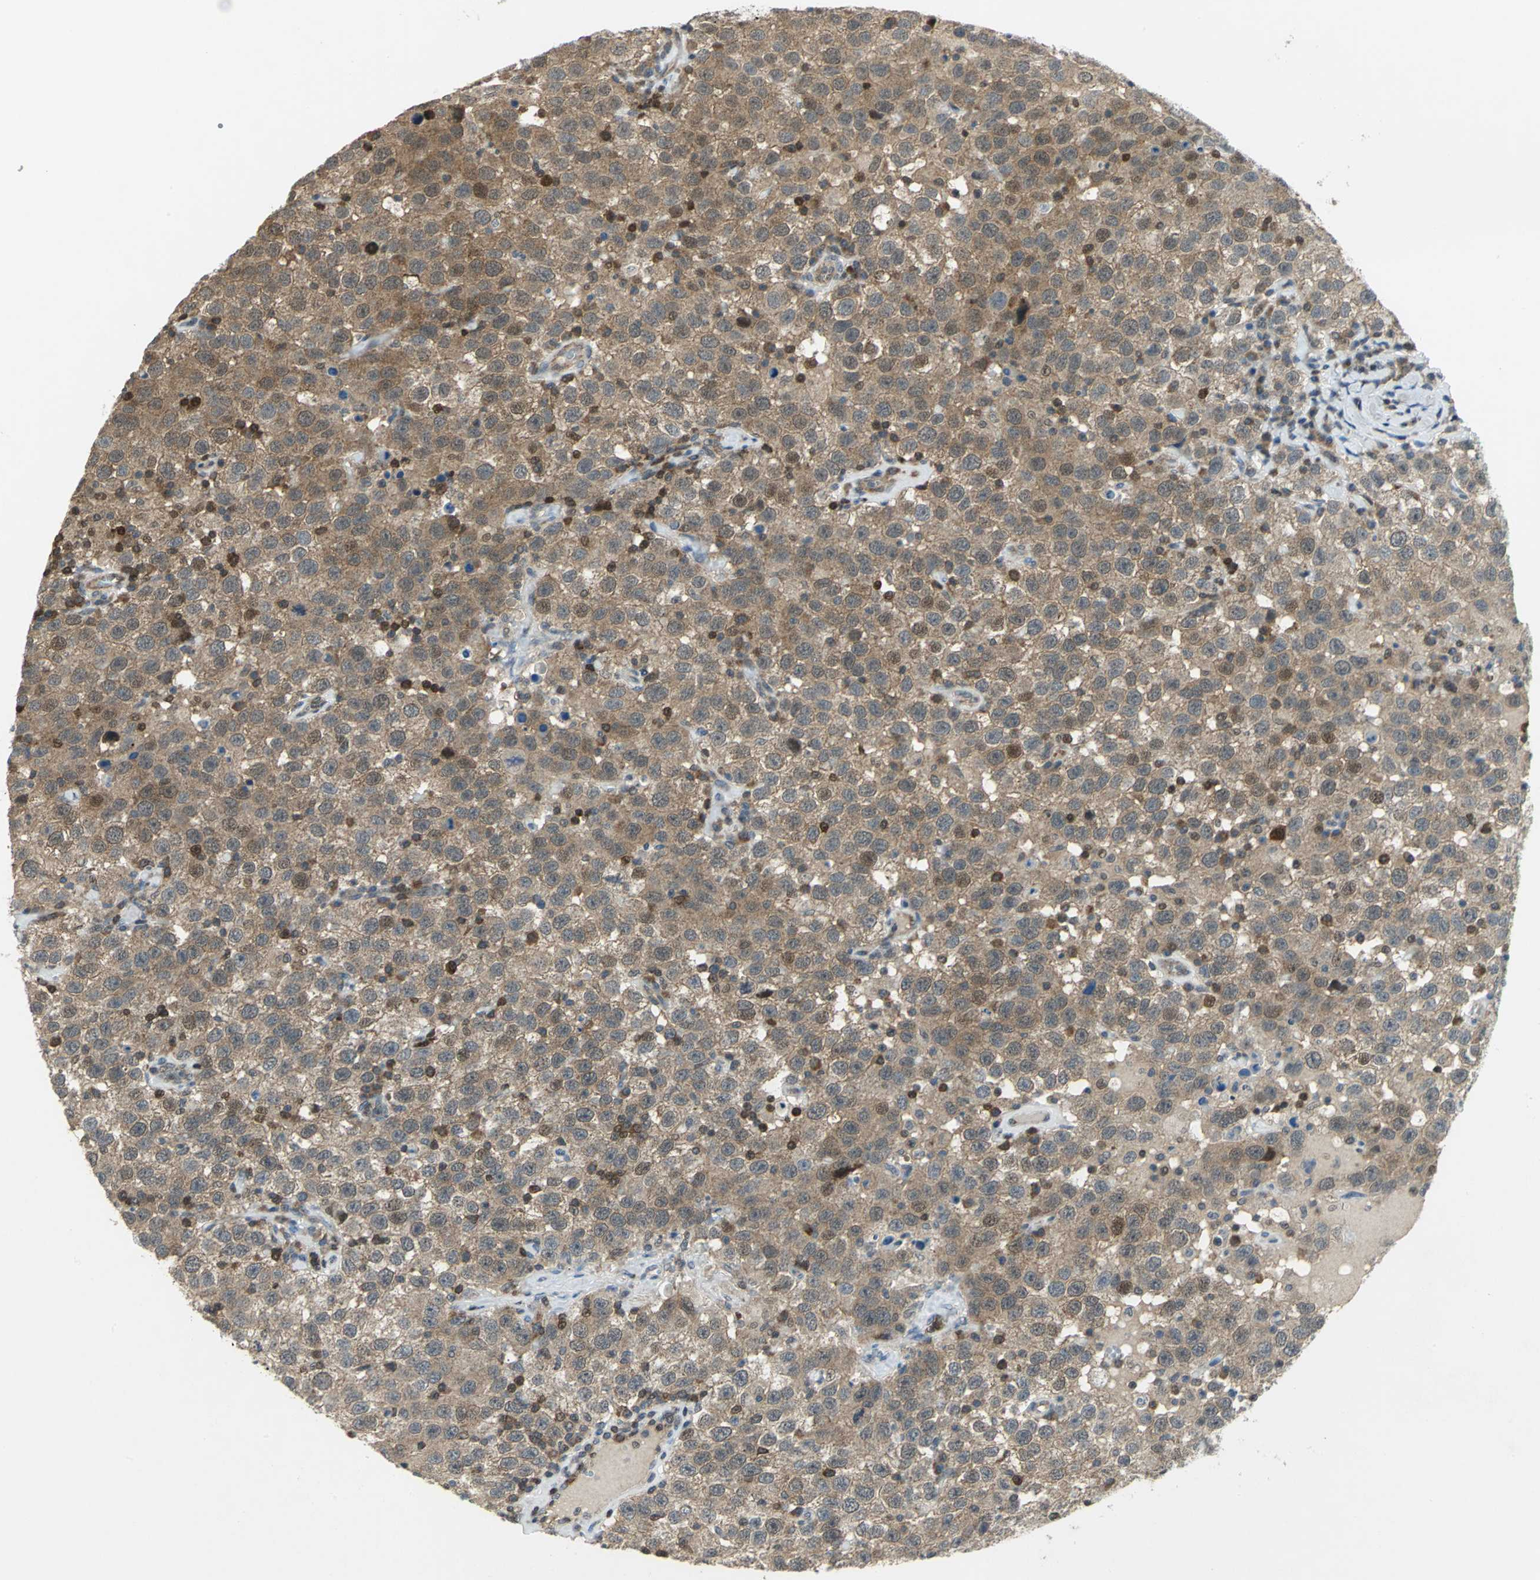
{"staining": {"intensity": "moderate", "quantity": "25%-75%", "location": "cytoplasmic/membranous,nuclear"}, "tissue": "testis cancer", "cell_type": "Tumor cells", "image_type": "cancer", "snomed": [{"axis": "morphology", "description": "Seminoma, NOS"}, {"axis": "topography", "description": "Testis"}], "caption": "Testis seminoma was stained to show a protein in brown. There is medium levels of moderate cytoplasmic/membranous and nuclear positivity in approximately 25%-75% of tumor cells.", "gene": "PPIA", "patient": {"sex": "male", "age": 41}}